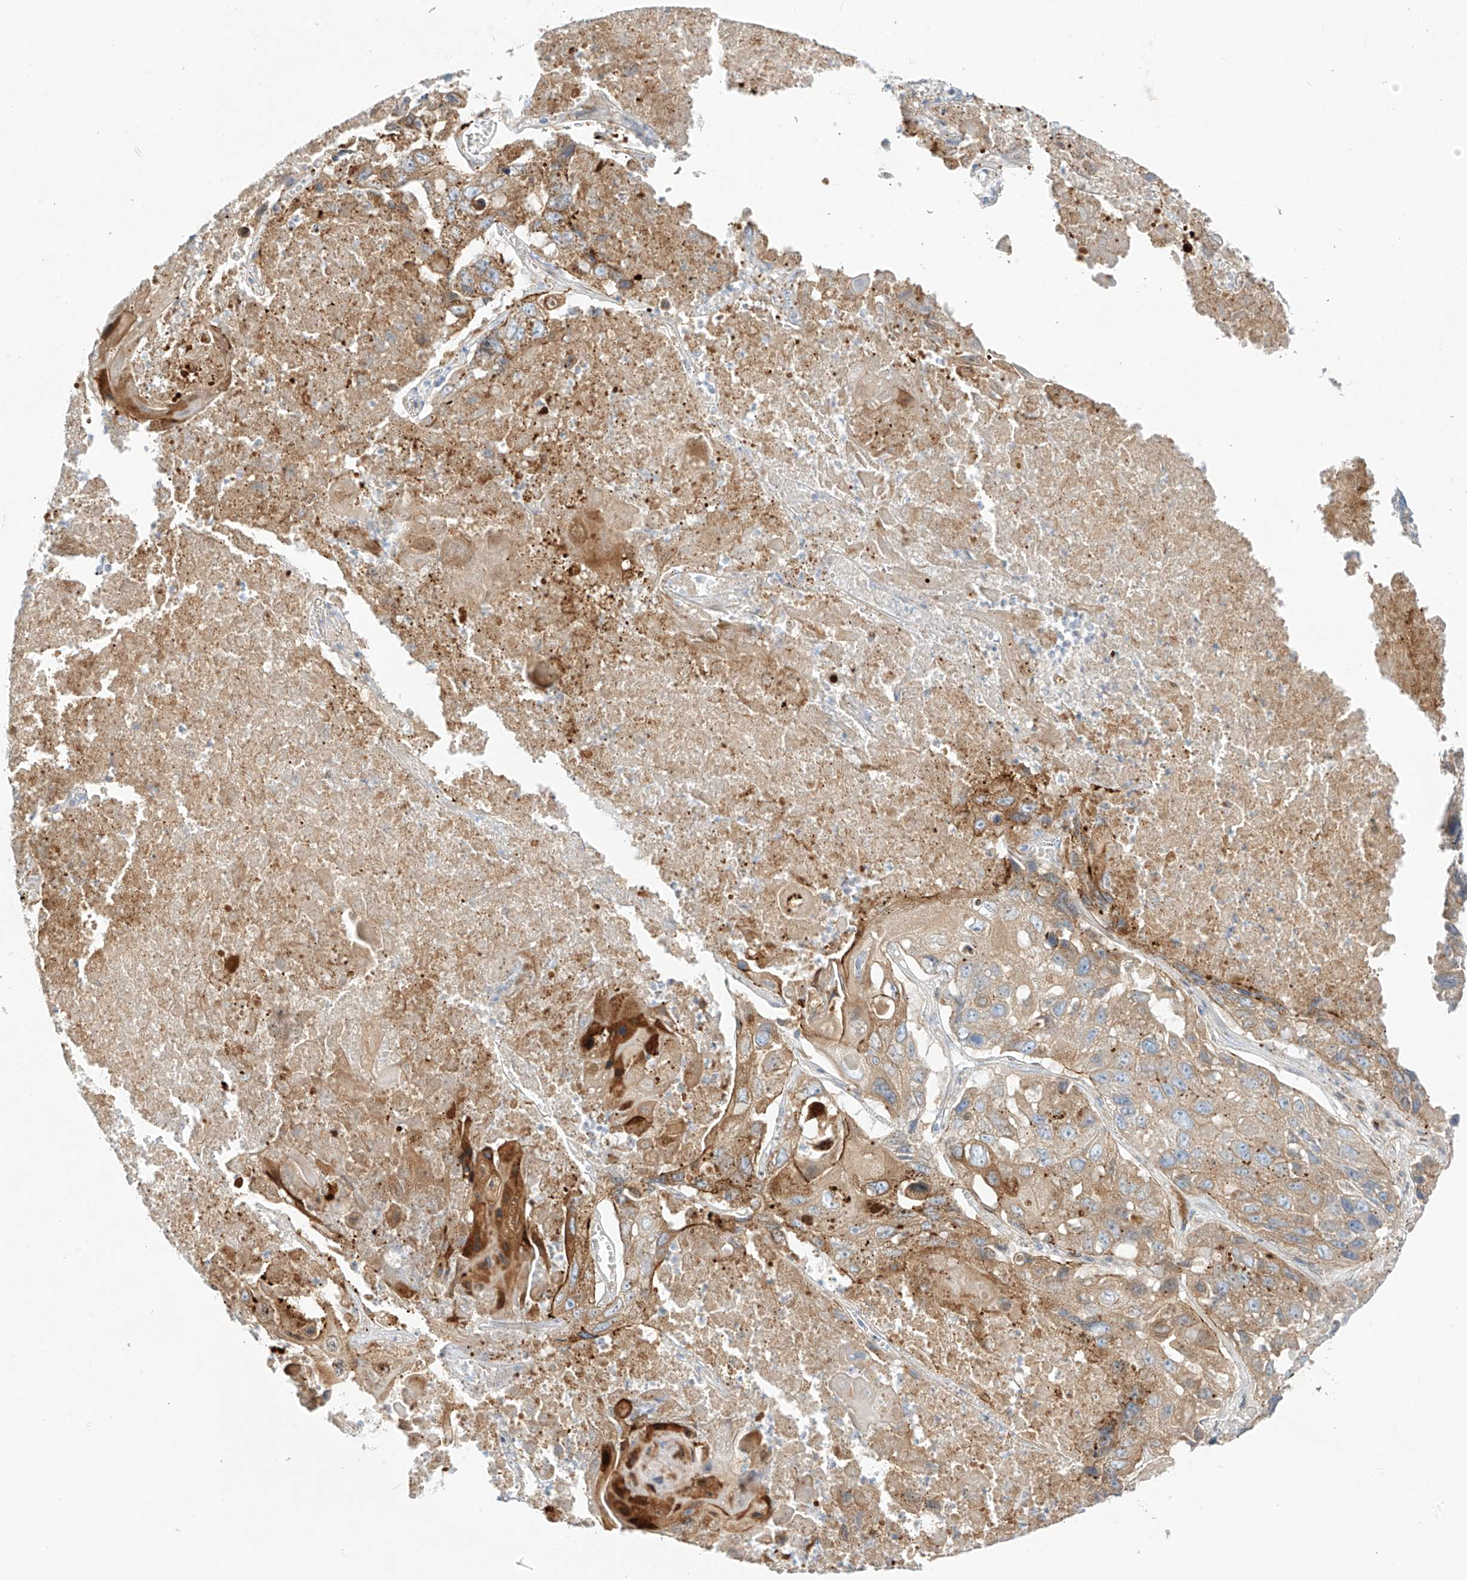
{"staining": {"intensity": "moderate", "quantity": "25%-75%", "location": "cytoplasmic/membranous"}, "tissue": "lung cancer", "cell_type": "Tumor cells", "image_type": "cancer", "snomed": [{"axis": "morphology", "description": "Squamous cell carcinoma, NOS"}, {"axis": "topography", "description": "Lung"}], "caption": "Immunohistochemical staining of lung cancer reveals medium levels of moderate cytoplasmic/membranous protein positivity in about 25%-75% of tumor cells.", "gene": "PCYOX1", "patient": {"sex": "male", "age": 61}}